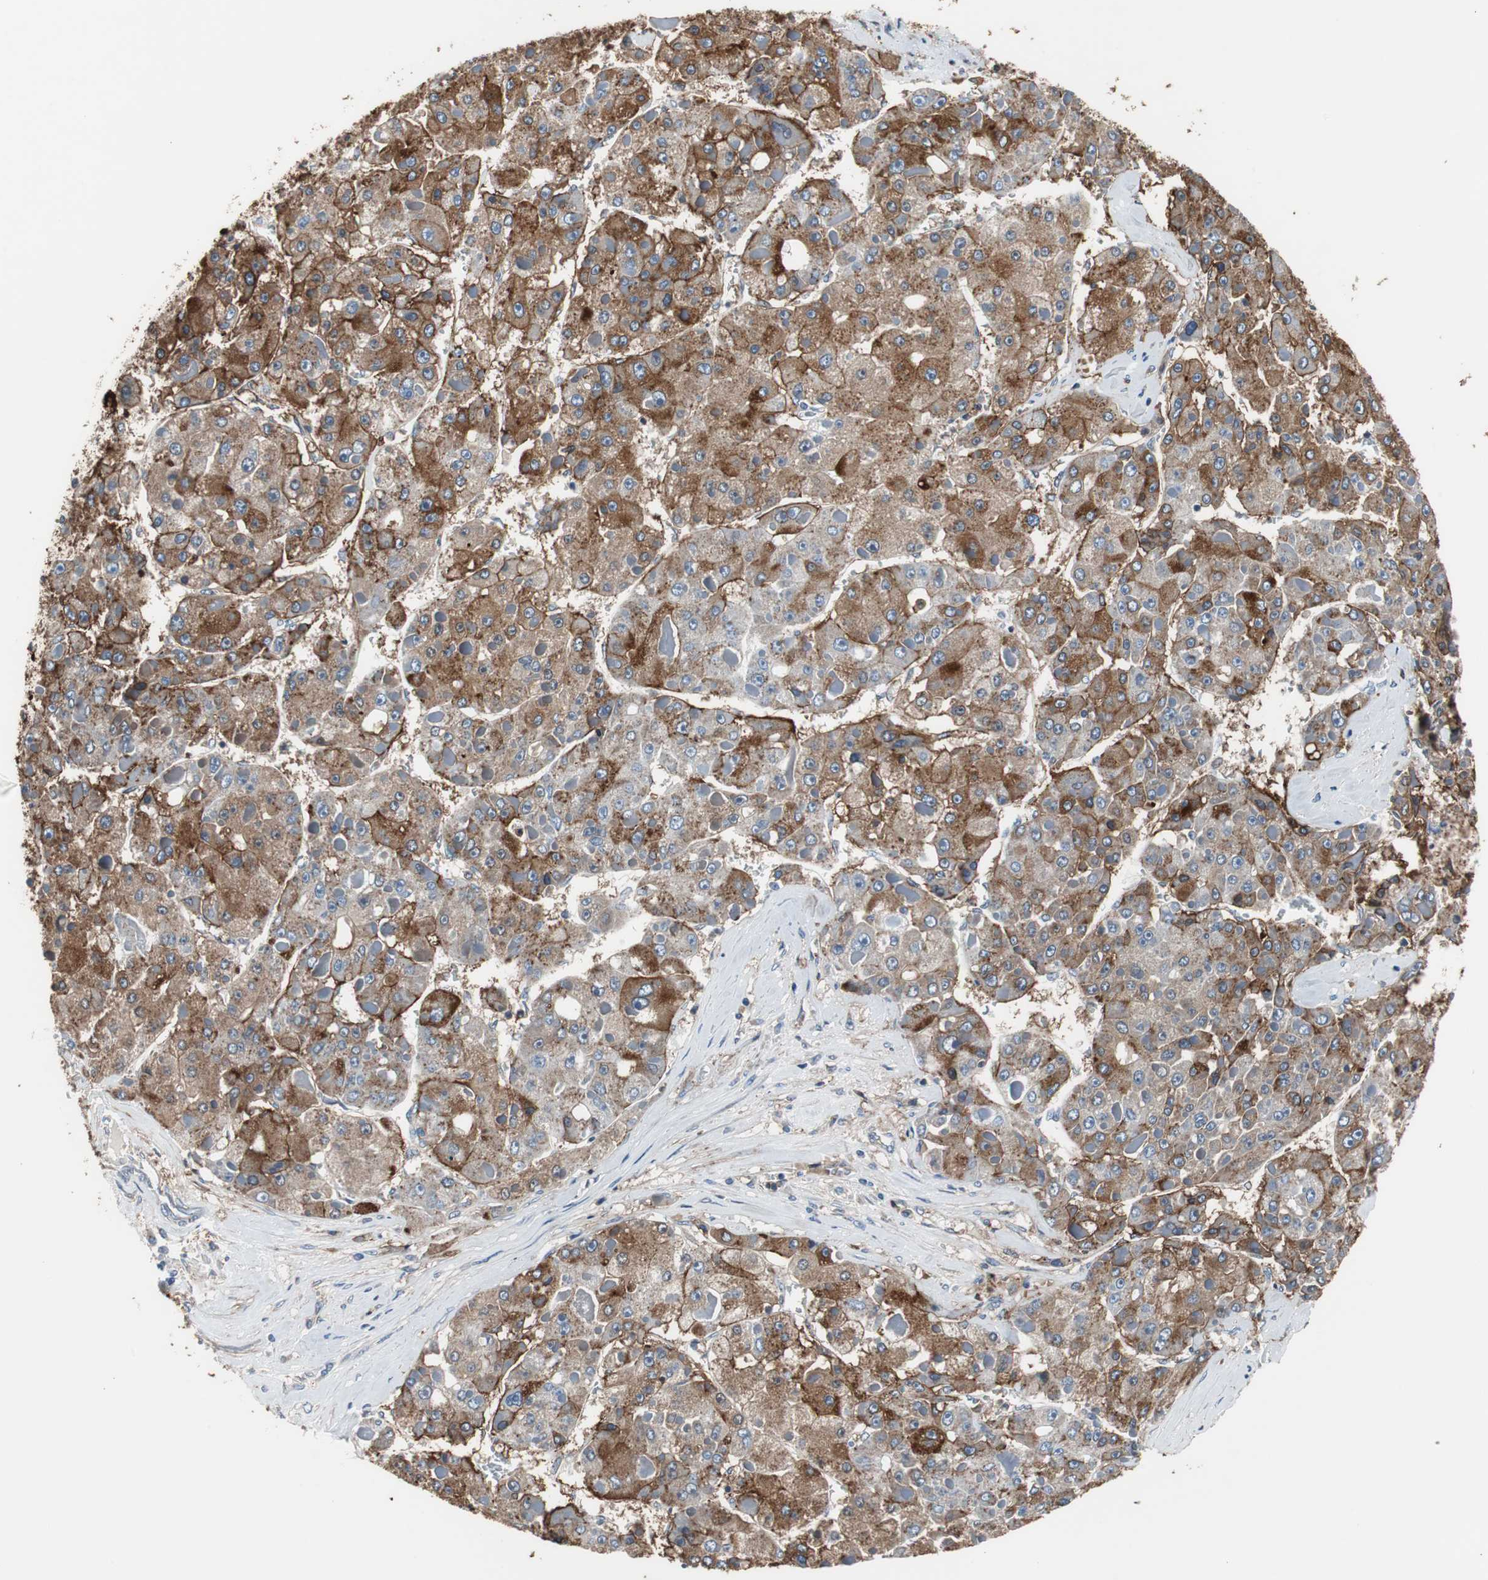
{"staining": {"intensity": "strong", "quantity": "25%-75%", "location": "cytoplasmic/membranous"}, "tissue": "liver cancer", "cell_type": "Tumor cells", "image_type": "cancer", "snomed": [{"axis": "morphology", "description": "Carcinoma, Hepatocellular, NOS"}, {"axis": "topography", "description": "Liver"}], "caption": "IHC of human liver cancer (hepatocellular carcinoma) demonstrates high levels of strong cytoplasmic/membranous staining in approximately 25%-75% of tumor cells. The protein of interest is stained brown, and the nuclei are stained in blue (DAB (3,3'-diaminobenzidine) IHC with brightfield microscopy, high magnification).", "gene": "ANXA4", "patient": {"sex": "female", "age": 73}}